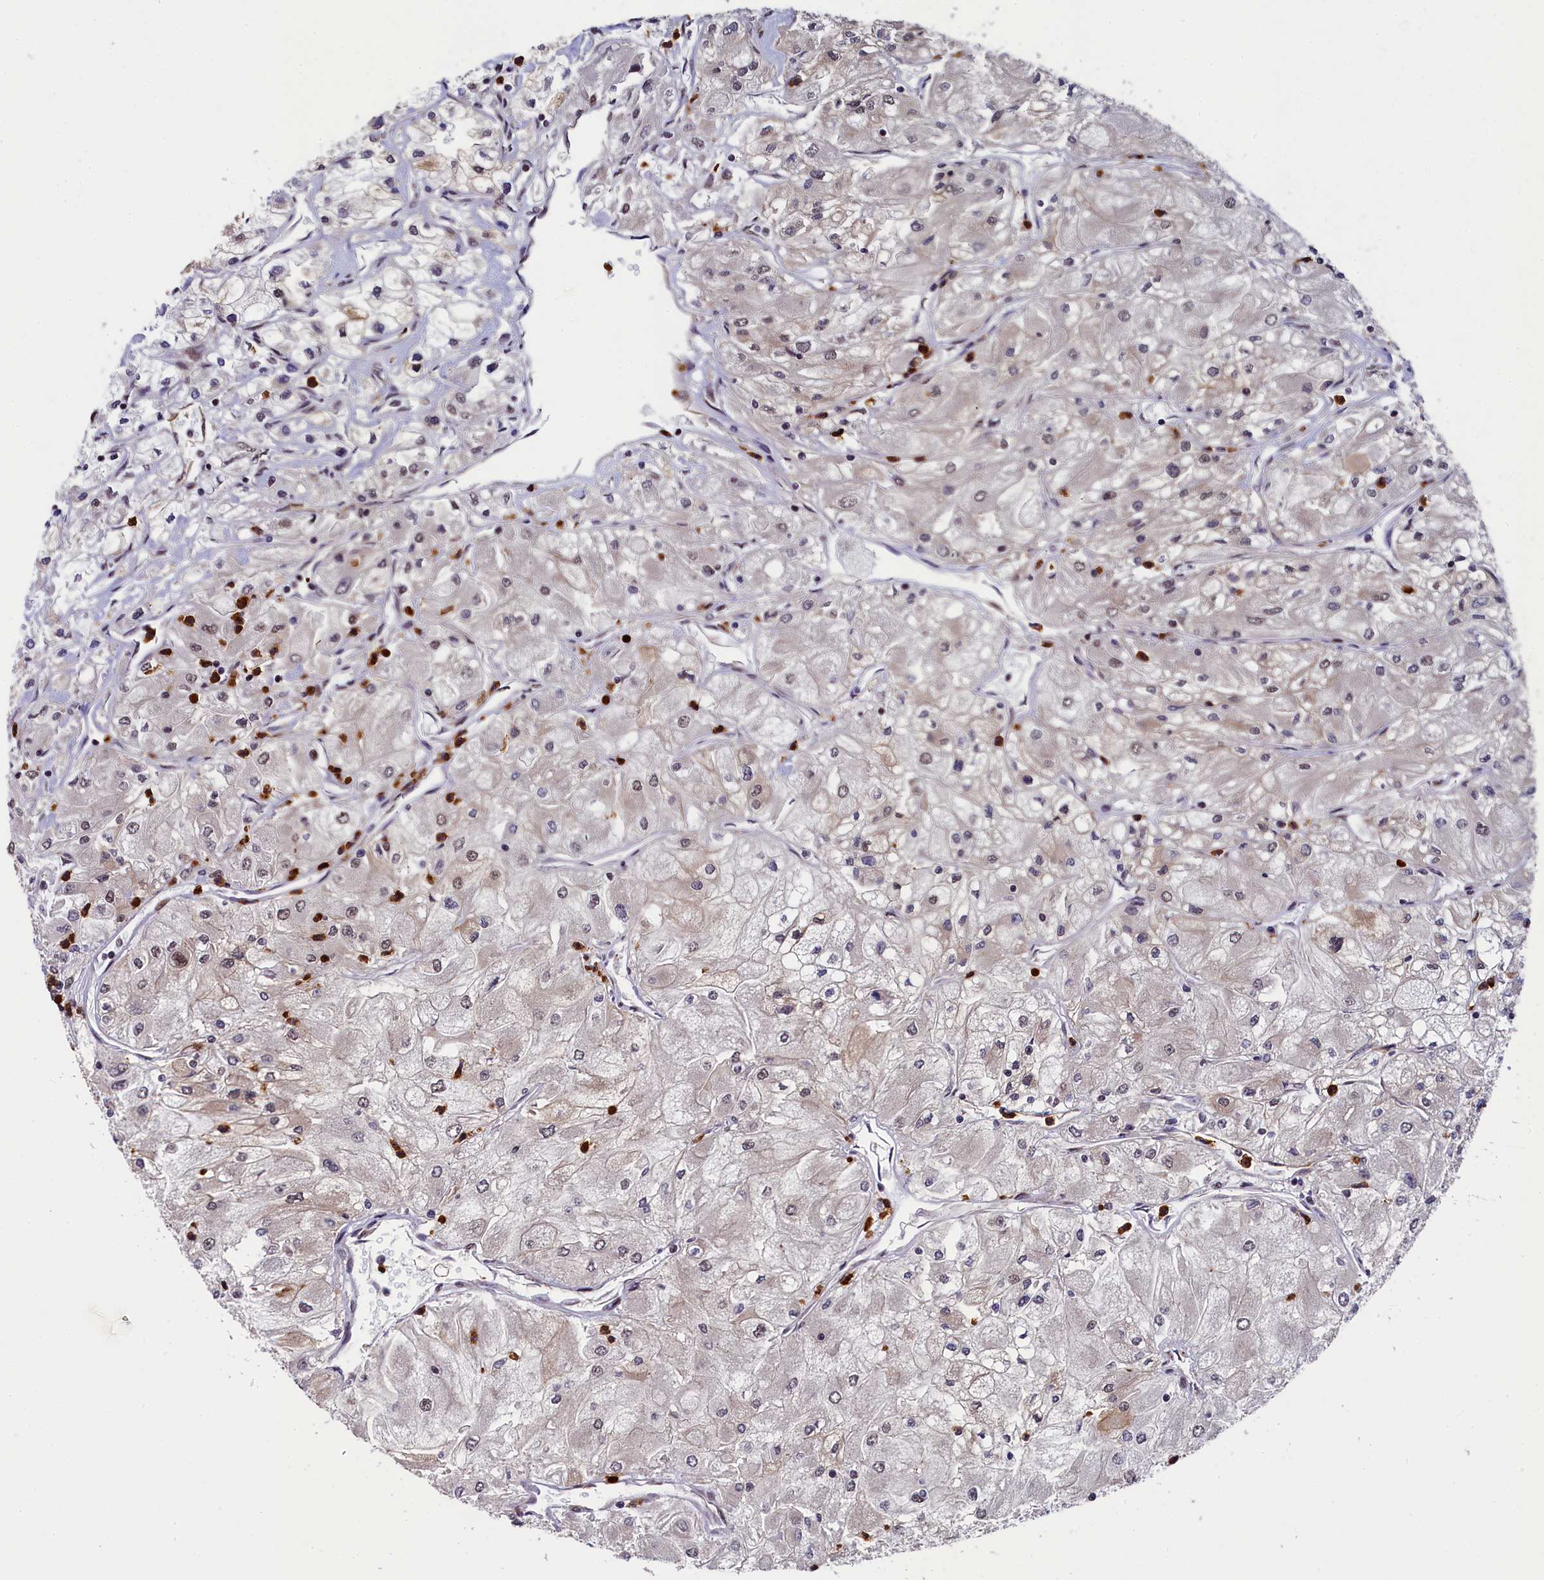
{"staining": {"intensity": "negative", "quantity": "none", "location": "none"}, "tissue": "renal cancer", "cell_type": "Tumor cells", "image_type": "cancer", "snomed": [{"axis": "morphology", "description": "Adenocarcinoma, NOS"}, {"axis": "topography", "description": "Kidney"}], "caption": "Tumor cells are negative for protein expression in human renal cancer.", "gene": "ADIG", "patient": {"sex": "male", "age": 80}}